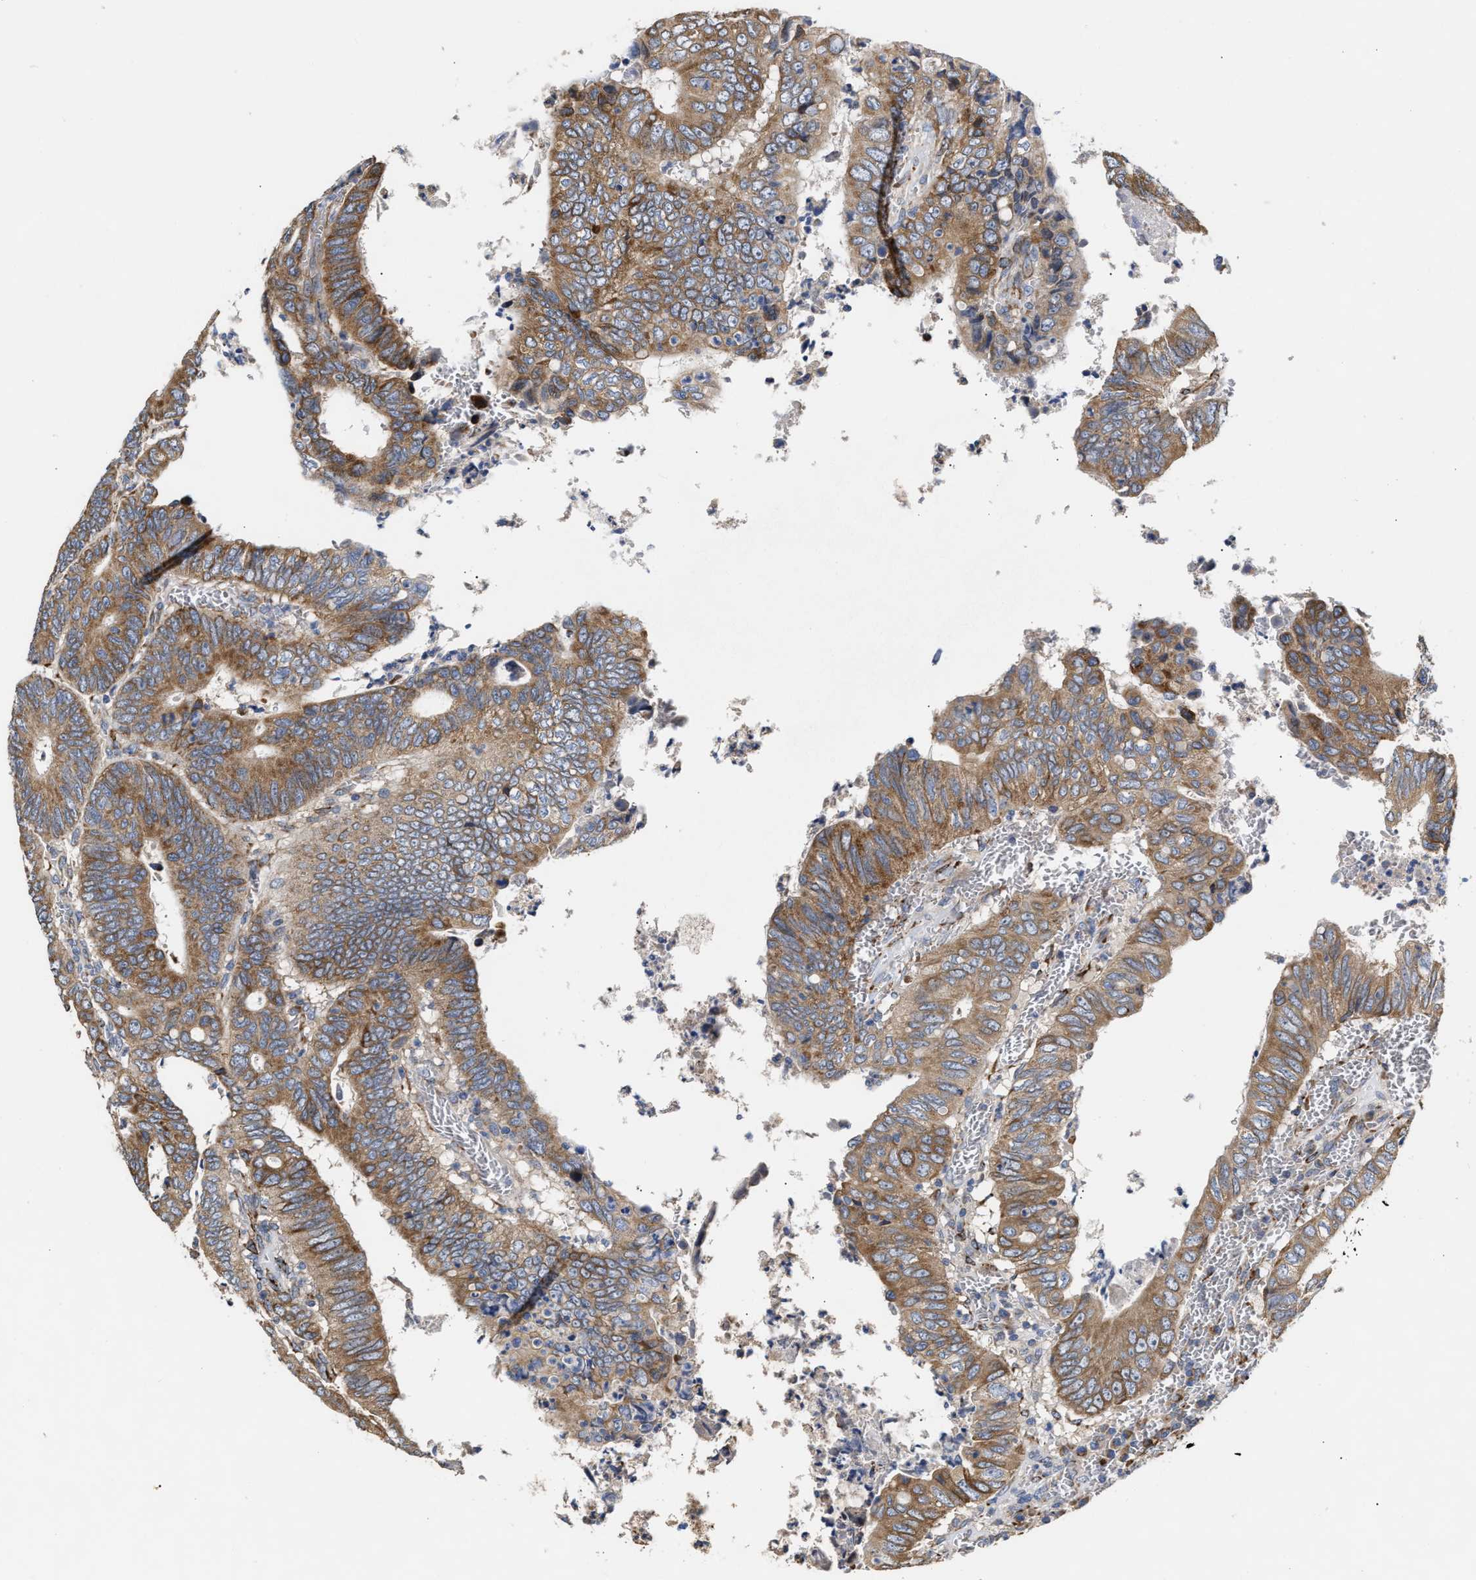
{"staining": {"intensity": "strong", "quantity": ">75%", "location": "cytoplasmic/membranous"}, "tissue": "colorectal cancer", "cell_type": "Tumor cells", "image_type": "cancer", "snomed": [{"axis": "morphology", "description": "Inflammation, NOS"}, {"axis": "morphology", "description": "Adenocarcinoma, NOS"}, {"axis": "topography", "description": "Colon"}], "caption": "A high amount of strong cytoplasmic/membranous positivity is appreciated in approximately >75% of tumor cells in colorectal cancer (adenocarcinoma) tissue. The protein is stained brown, and the nuclei are stained in blue (DAB (3,3'-diaminobenzidine) IHC with brightfield microscopy, high magnification).", "gene": "MALSU1", "patient": {"sex": "male", "age": 72}}